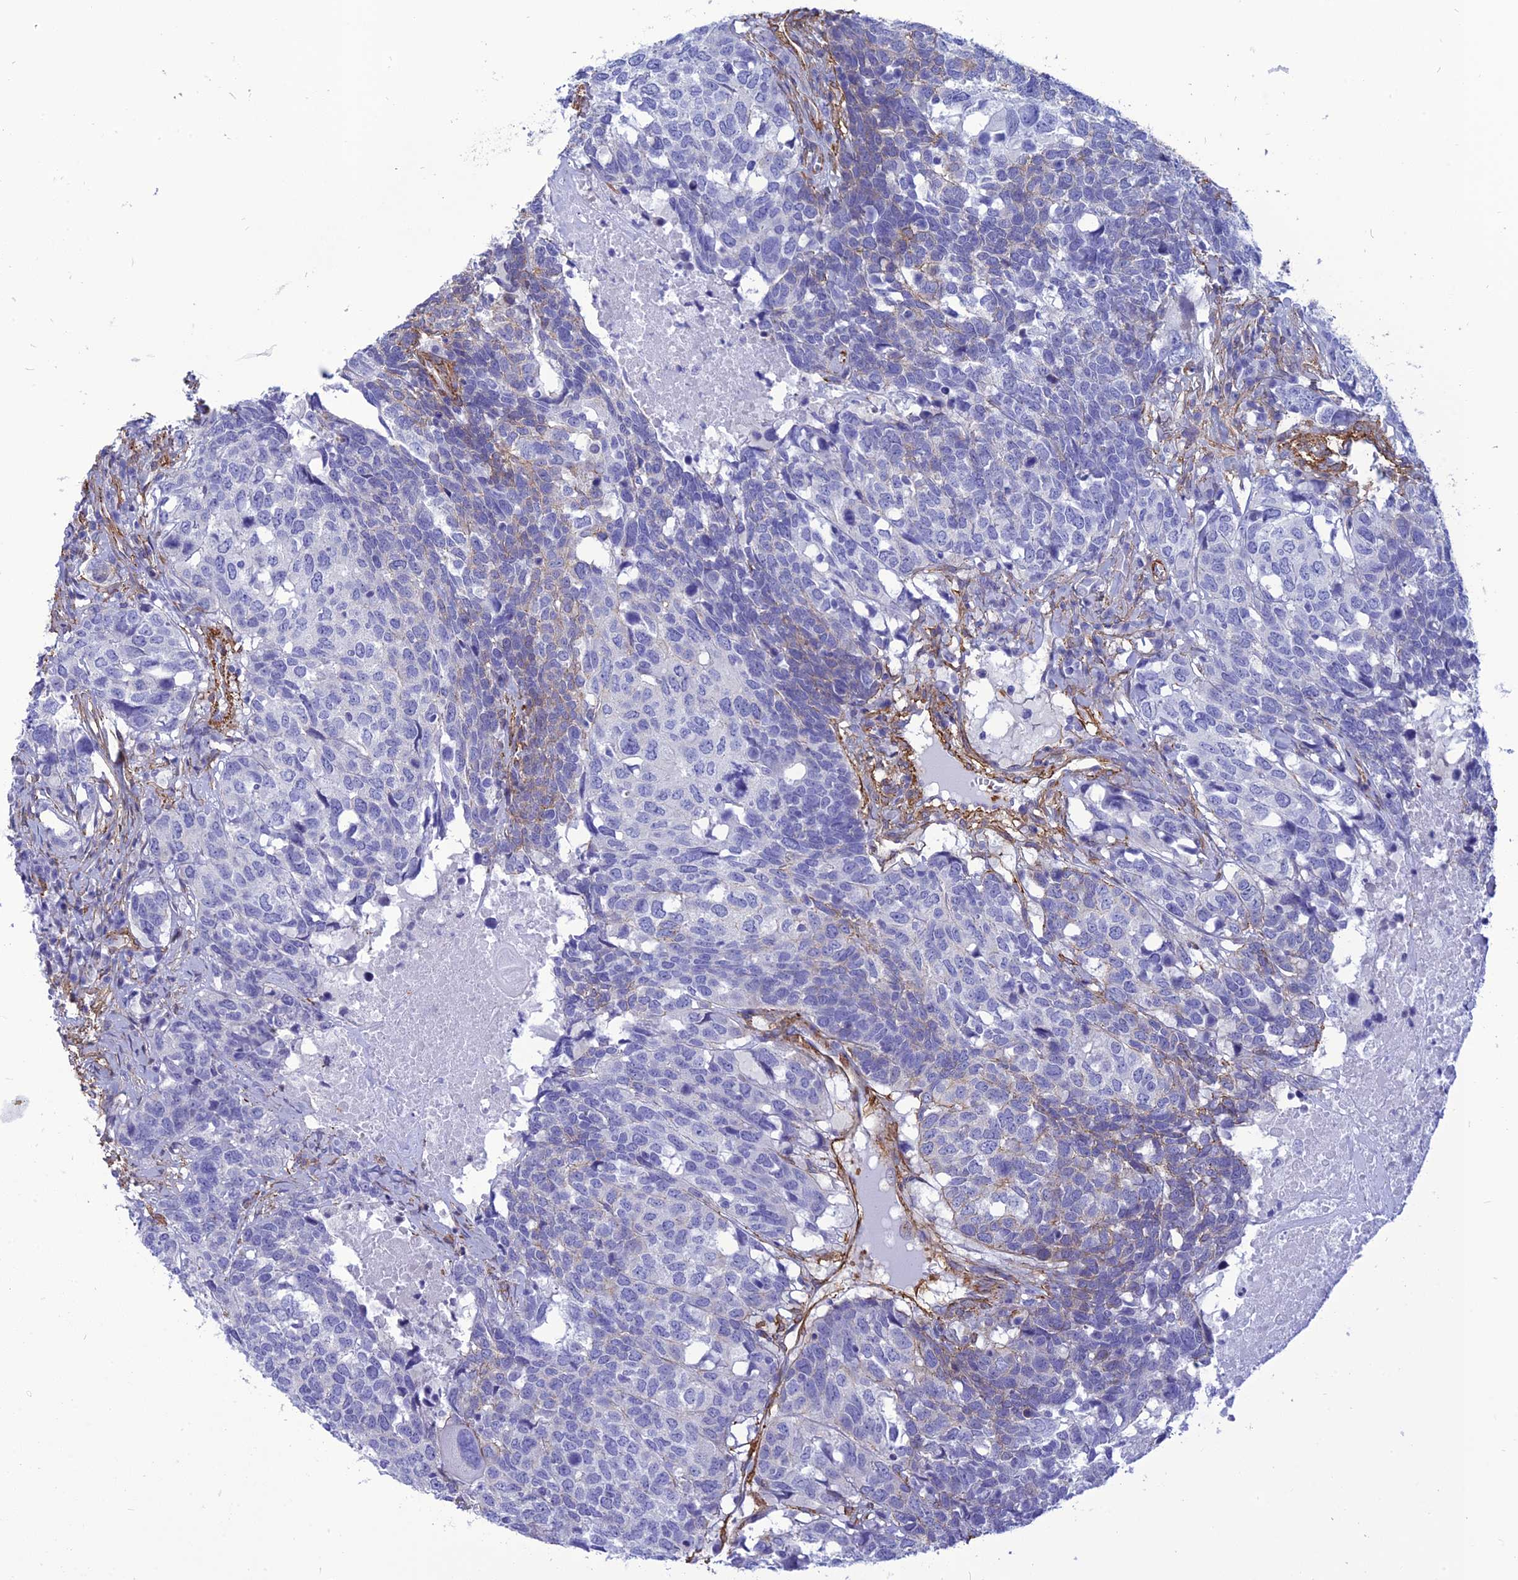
{"staining": {"intensity": "negative", "quantity": "none", "location": "none"}, "tissue": "head and neck cancer", "cell_type": "Tumor cells", "image_type": "cancer", "snomed": [{"axis": "morphology", "description": "Squamous cell carcinoma, NOS"}, {"axis": "topography", "description": "Head-Neck"}], "caption": "DAB (3,3'-diaminobenzidine) immunohistochemical staining of human head and neck cancer (squamous cell carcinoma) demonstrates no significant positivity in tumor cells.", "gene": "NKD1", "patient": {"sex": "male", "age": 66}}